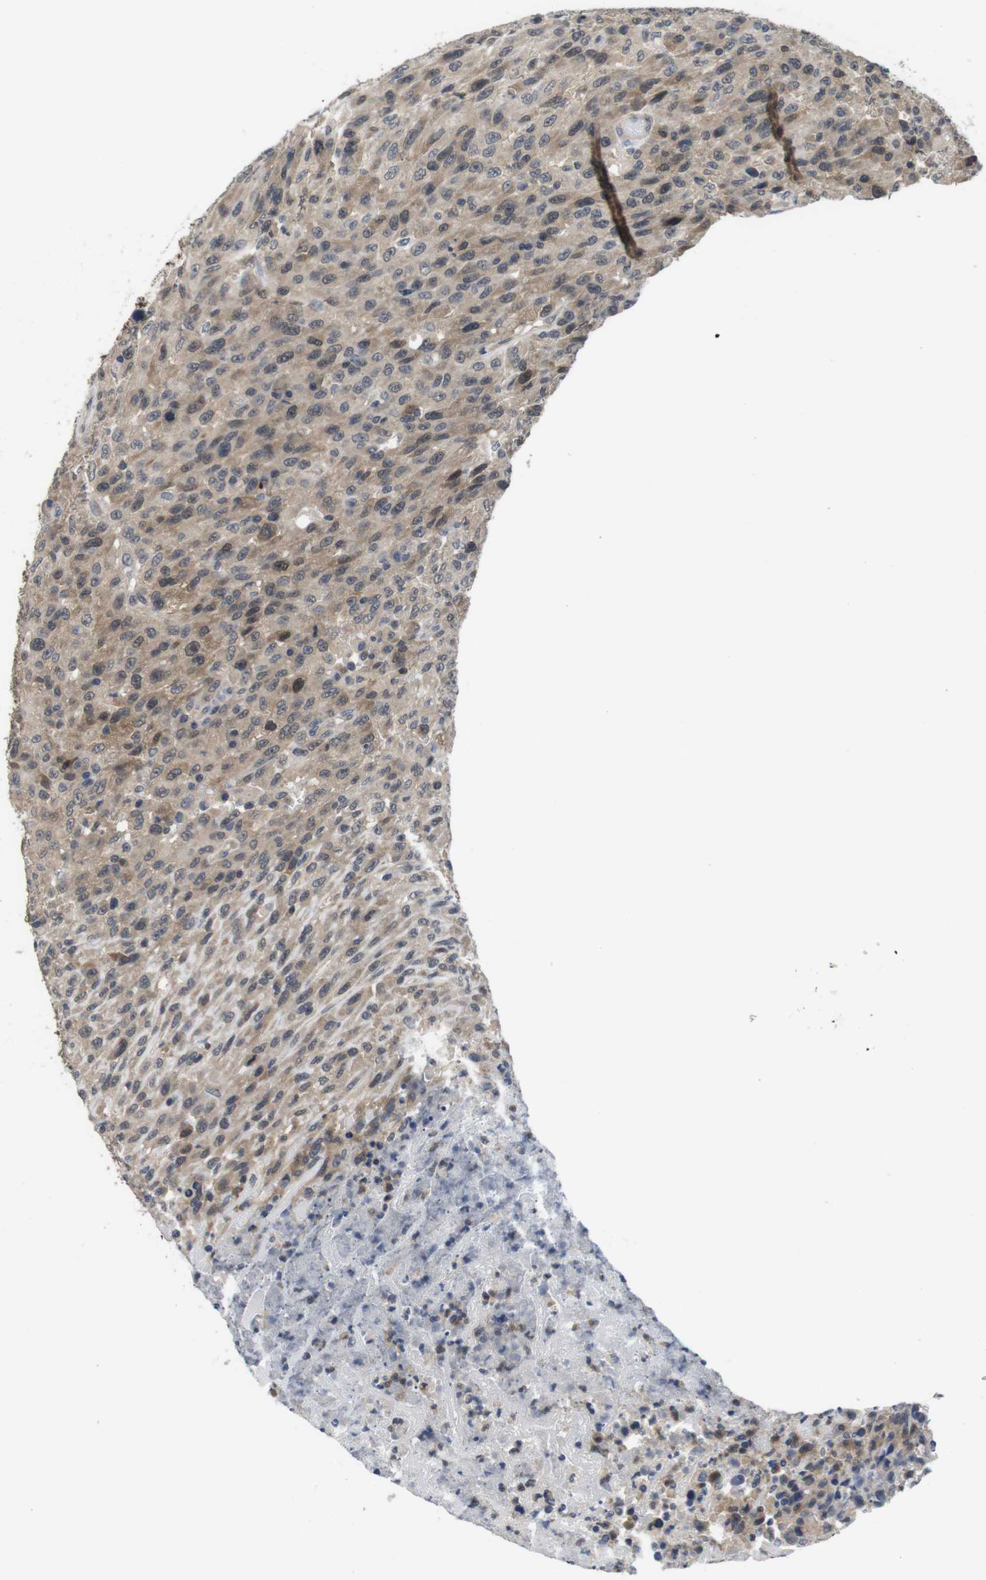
{"staining": {"intensity": "moderate", "quantity": "25%-75%", "location": "cytoplasmic/membranous,nuclear"}, "tissue": "urothelial cancer", "cell_type": "Tumor cells", "image_type": "cancer", "snomed": [{"axis": "morphology", "description": "Urothelial carcinoma, High grade"}, {"axis": "topography", "description": "Urinary bladder"}], "caption": "Immunohistochemical staining of human urothelial carcinoma (high-grade) exhibits medium levels of moderate cytoplasmic/membranous and nuclear protein positivity in approximately 25%-75% of tumor cells. (DAB (3,3'-diaminobenzidine) IHC, brown staining for protein, blue staining for nuclei).", "gene": "FADD", "patient": {"sex": "male", "age": 66}}